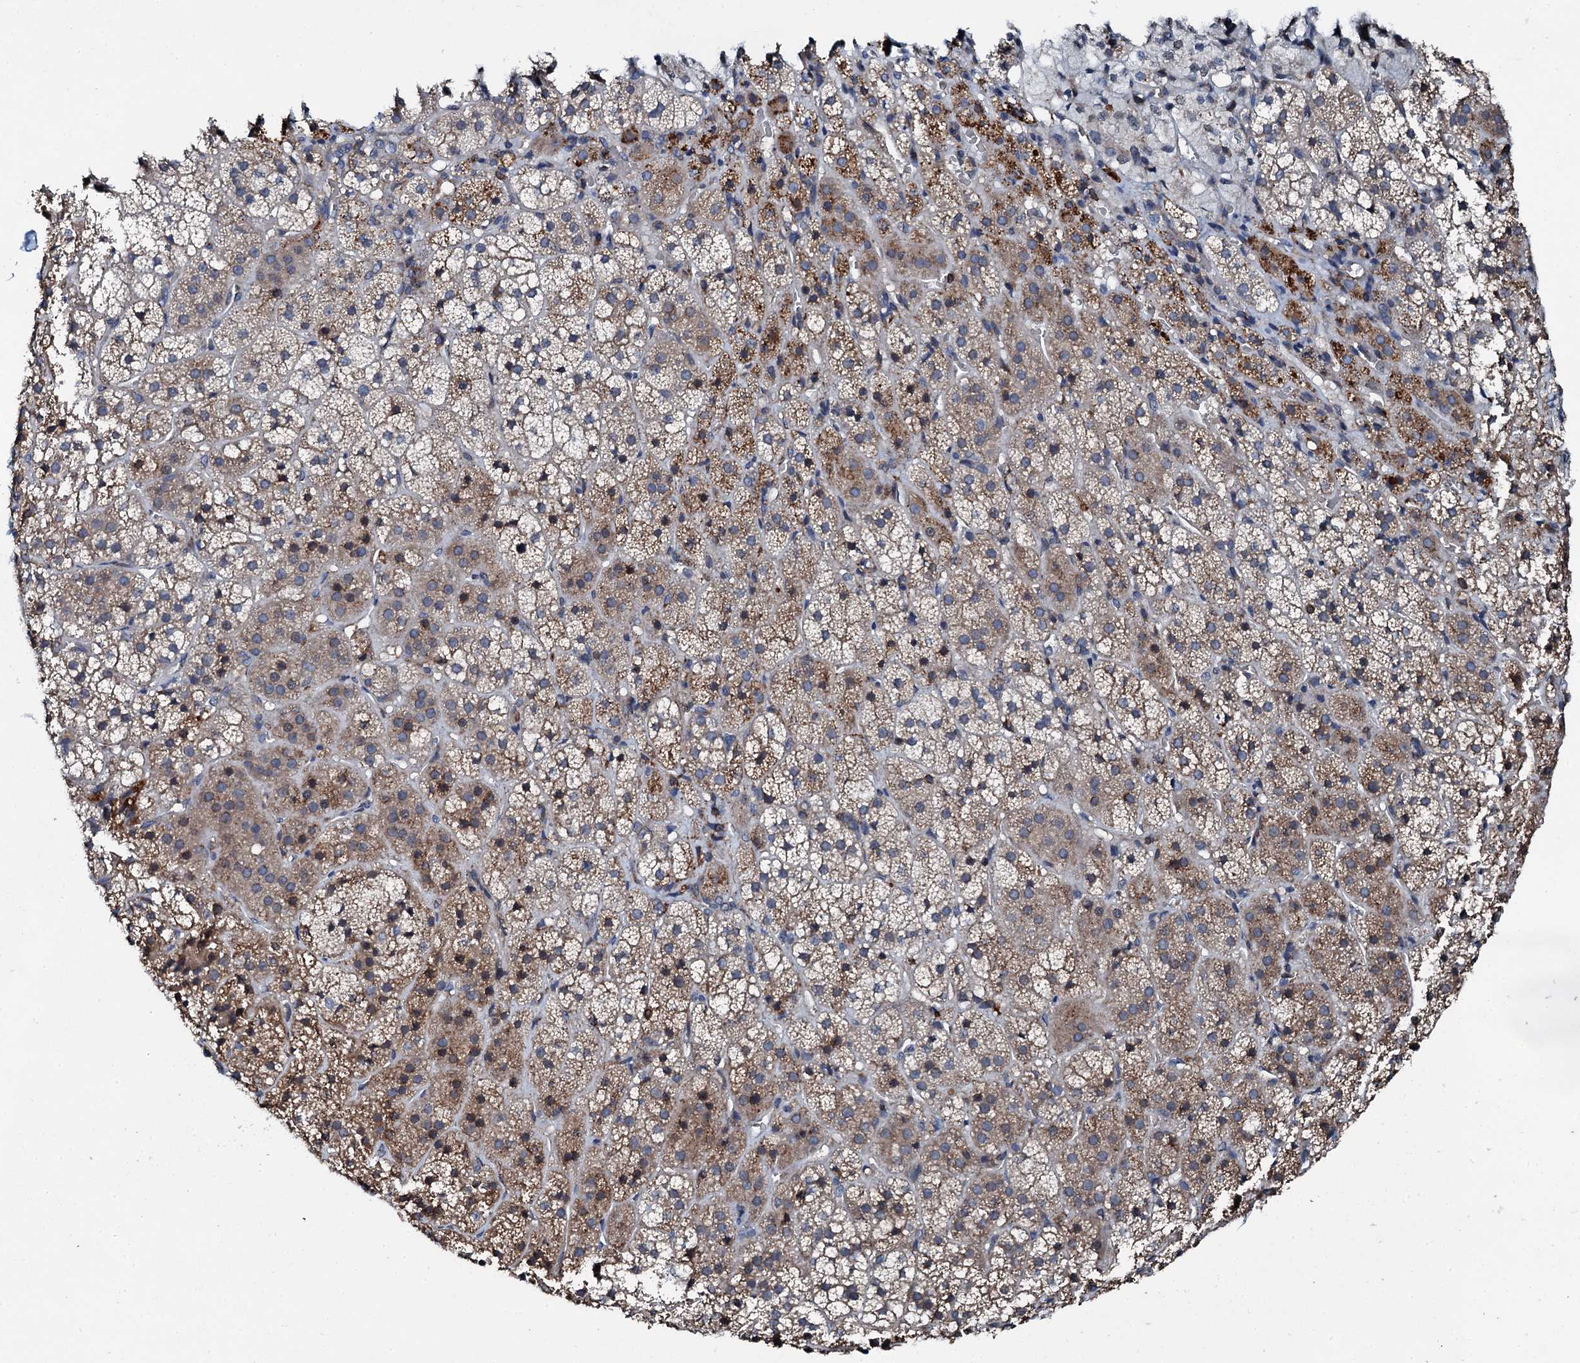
{"staining": {"intensity": "moderate", "quantity": "25%-75%", "location": "cytoplasmic/membranous"}, "tissue": "adrenal gland", "cell_type": "Glandular cells", "image_type": "normal", "snomed": [{"axis": "morphology", "description": "Normal tissue, NOS"}, {"axis": "topography", "description": "Adrenal gland"}], "caption": "High-power microscopy captured an immunohistochemistry photomicrograph of normal adrenal gland, revealing moderate cytoplasmic/membranous staining in about 25%-75% of glandular cells. (IHC, brightfield microscopy, high magnification).", "gene": "EDC4", "patient": {"sex": "female", "age": 44}}